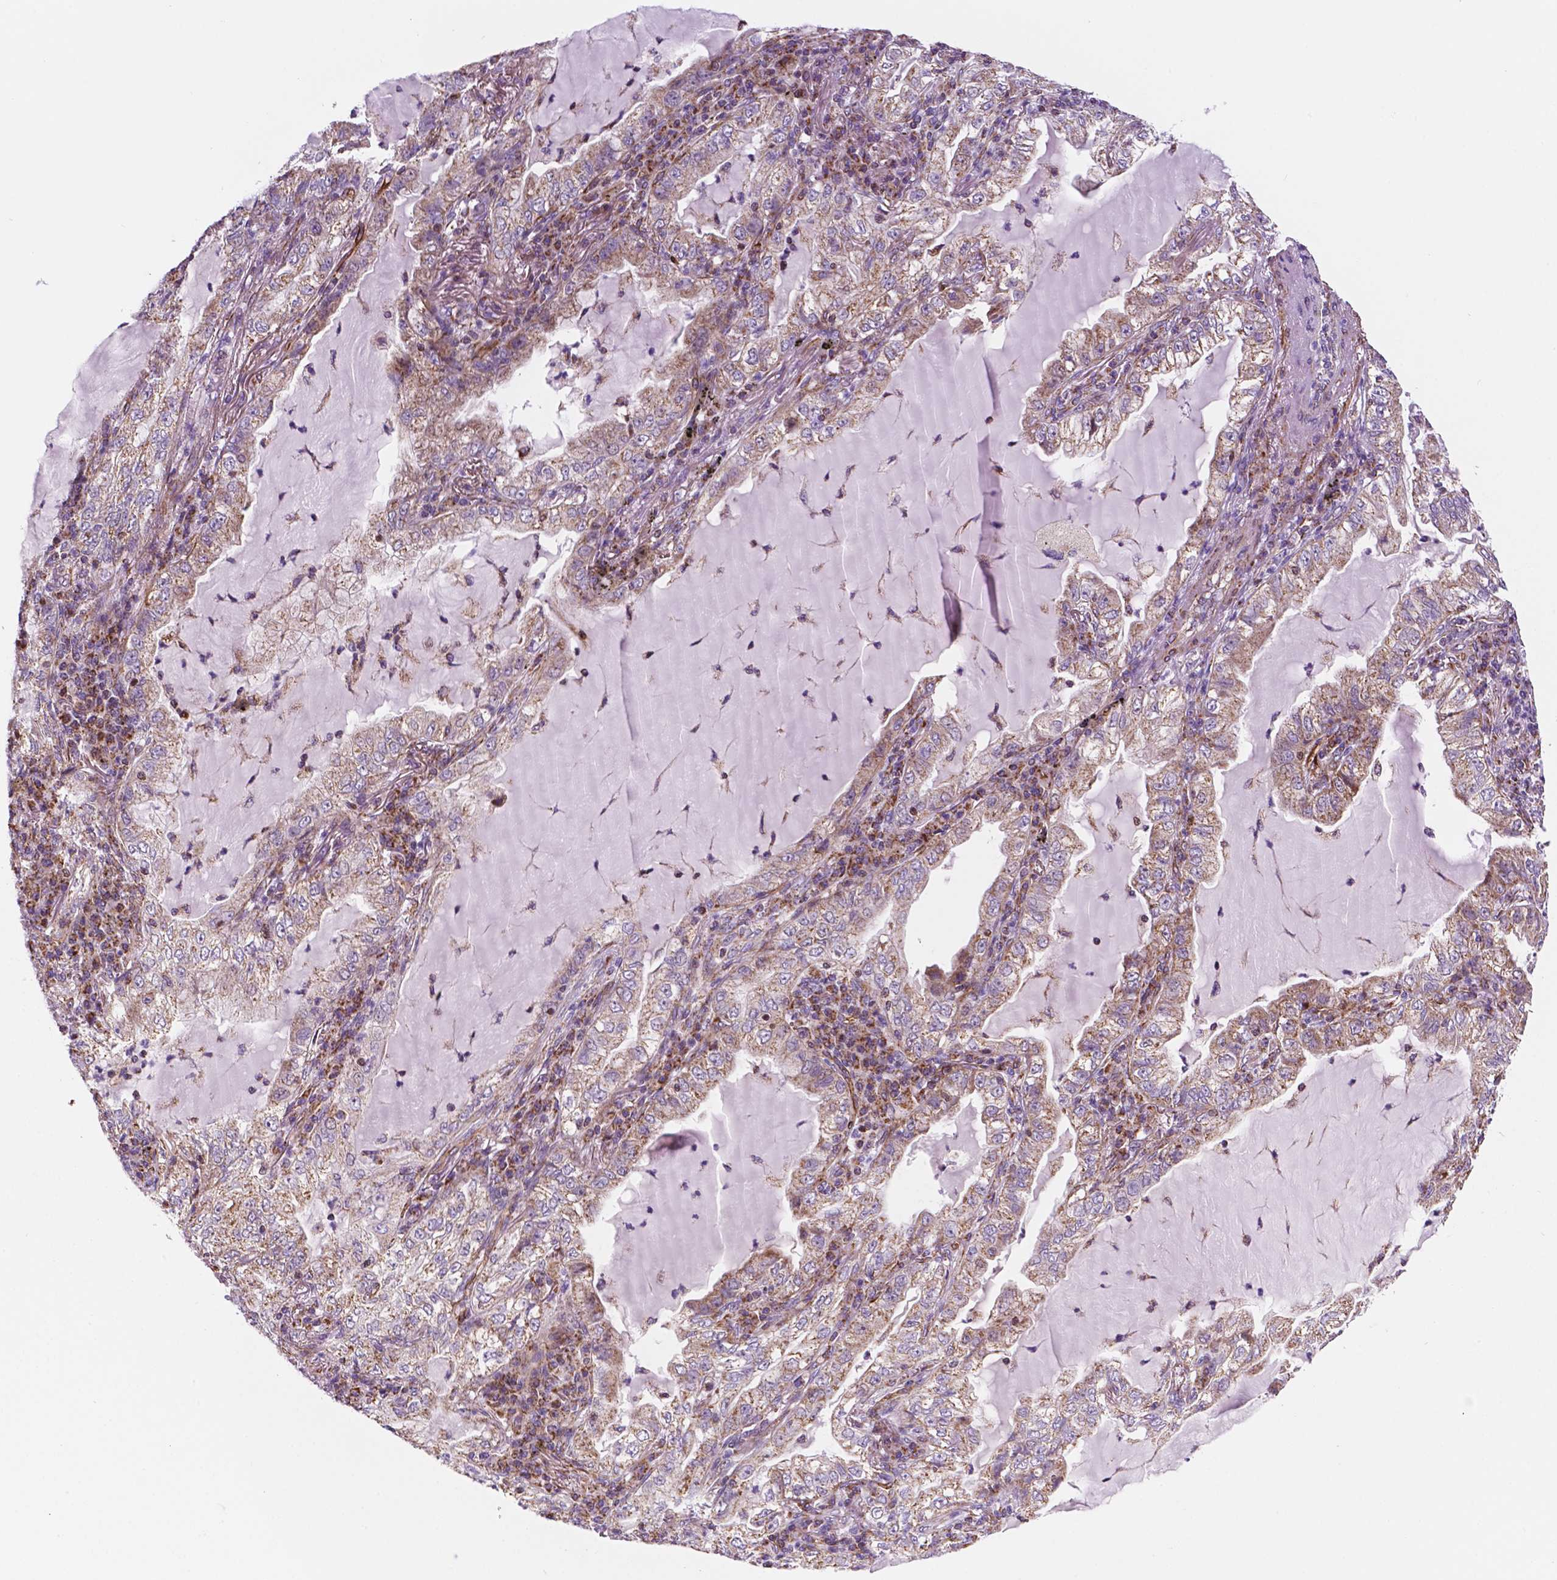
{"staining": {"intensity": "weak", "quantity": "25%-75%", "location": "cytoplasmic/membranous"}, "tissue": "lung cancer", "cell_type": "Tumor cells", "image_type": "cancer", "snomed": [{"axis": "morphology", "description": "Adenocarcinoma, NOS"}, {"axis": "topography", "description": "Lung"}], "caption": "The image reveals a brown stain indicating the presence of a protein in the cytoplasmic/membranous of tumor cells in lung adenocarcinoma.", "gene": "GEMIN4", "patient": {"sex": "female", "age": 73}}